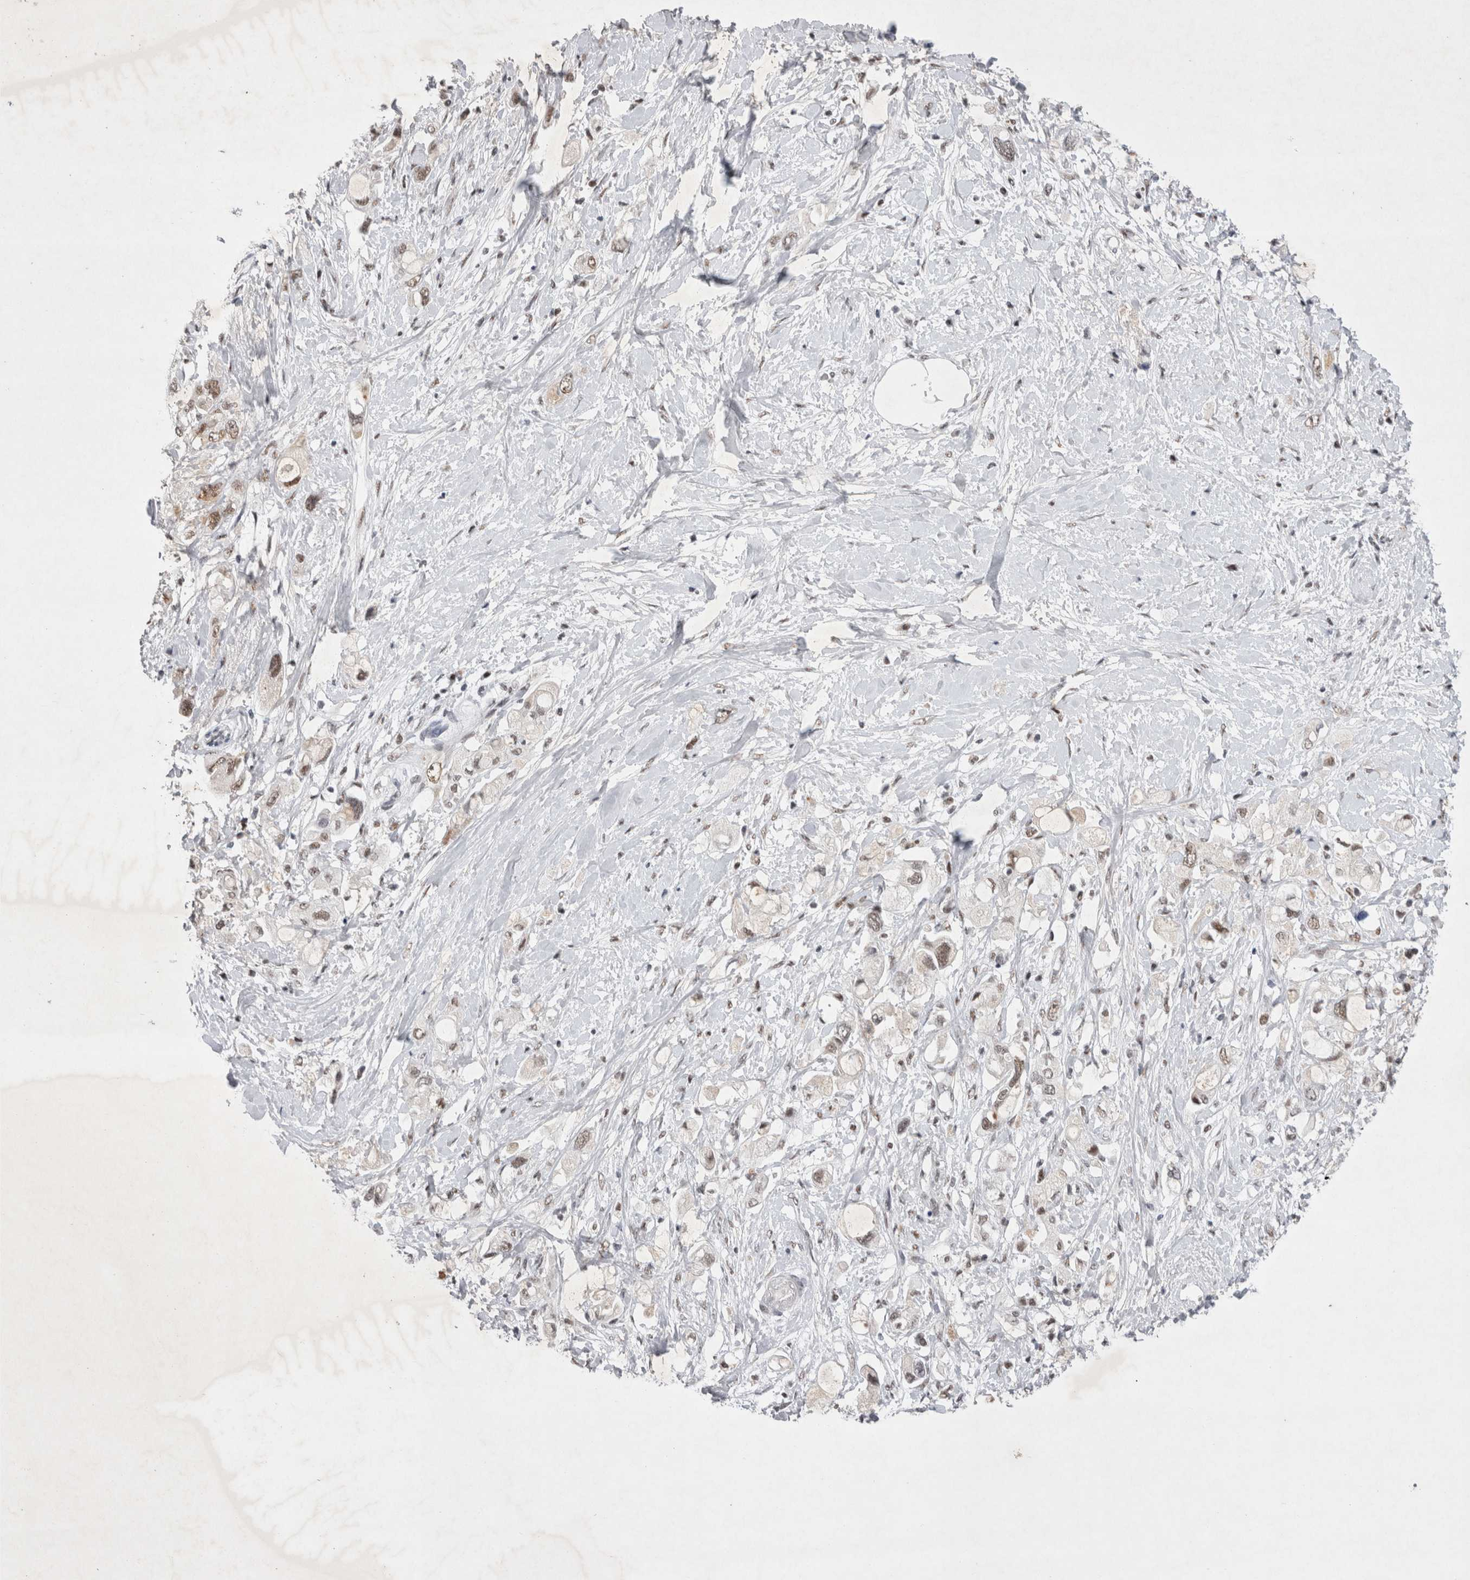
{"staining": {"intensity": "weak", "quantity": ">75%", "location": "nuclear"}, "tissue": "pancreatic cancer", "cell_type": "Tumor cells", "image_type": "cancer", "snomed": [{"axis": "morphology", "description": "Adenocarcinoma, NOS"}, {"axis": "topography", "description": "Pancreas"}], "caption": "Pancreatic cancer stained with DAB immunohistochemistry (IHC) shows low levels of weak nuclear staining in about >75% of tumor cells.", "gene": "RBM6", "patient": {"sex": "female", "age": 56}}